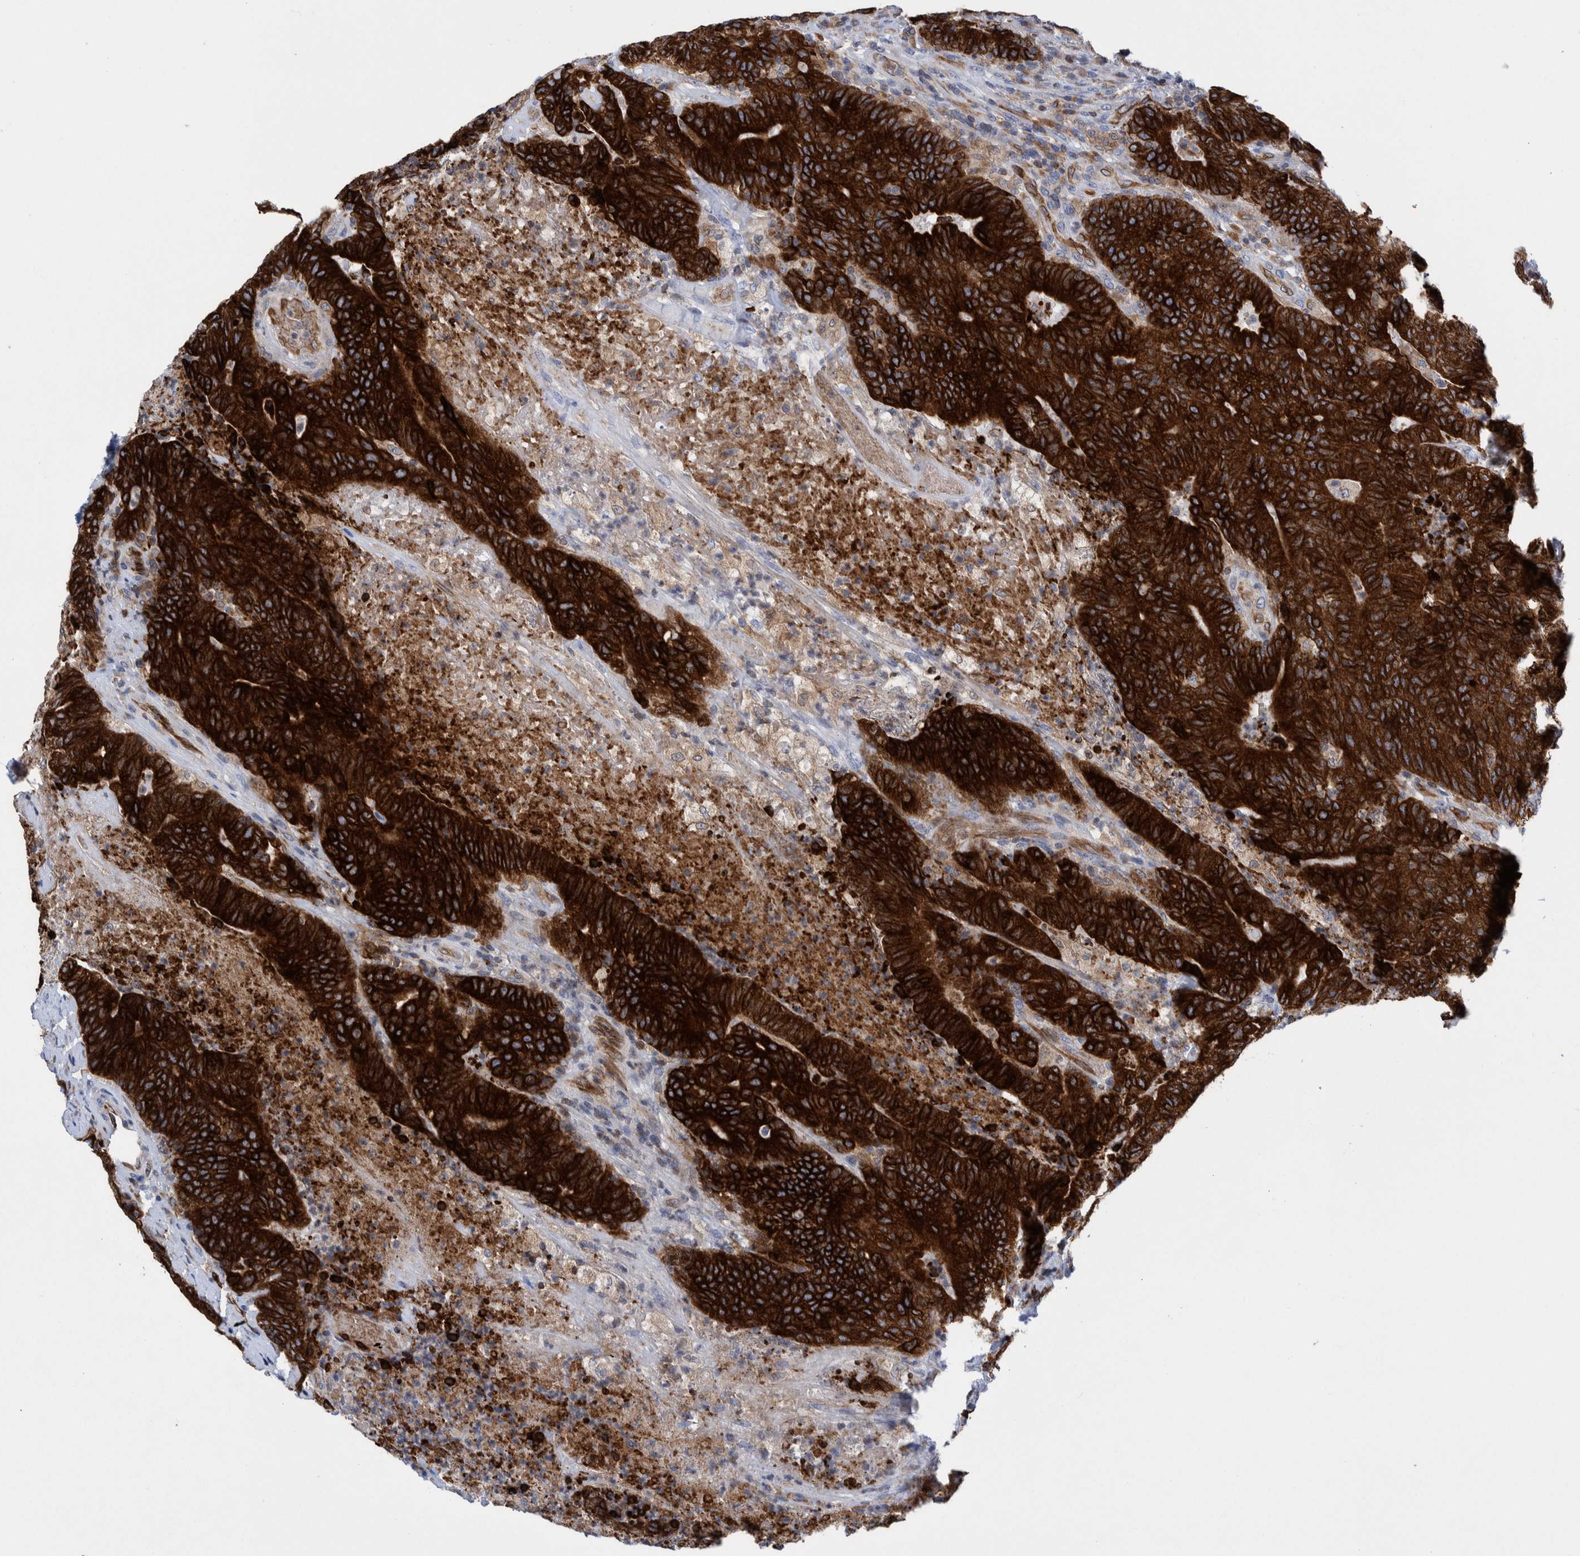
{"staining": {"intensity": "strong", "quantity": ">75%", "location": "cytoplasmic/membranous"}, "tissue": "colorectal cancer", "cell_type": "Tumor cells", "image_type": "cancer", "snomed": [{"axis": "morphology", "description": "Normal tissue, NOS"}, {"axis": "morphology", "description": "Adenocarcinoma, NOS"}, {"axis": "topography", "description": "Colon"}], "caption": "Immunohistochemistry (IHC) staining of adenocarcinoma (colorectal), which displays high levels of strong cytoplasmic/membranous staining in approximately >75% of tumor cells indicating strong cytoplasmic/membranous protein staining. The staining was performed using DAB (brown) for protein detection and nuclei were counterstained in hematoxylin (blue).", "gene": "THEM6", "patient": {"sex": "female", "age": 75}}